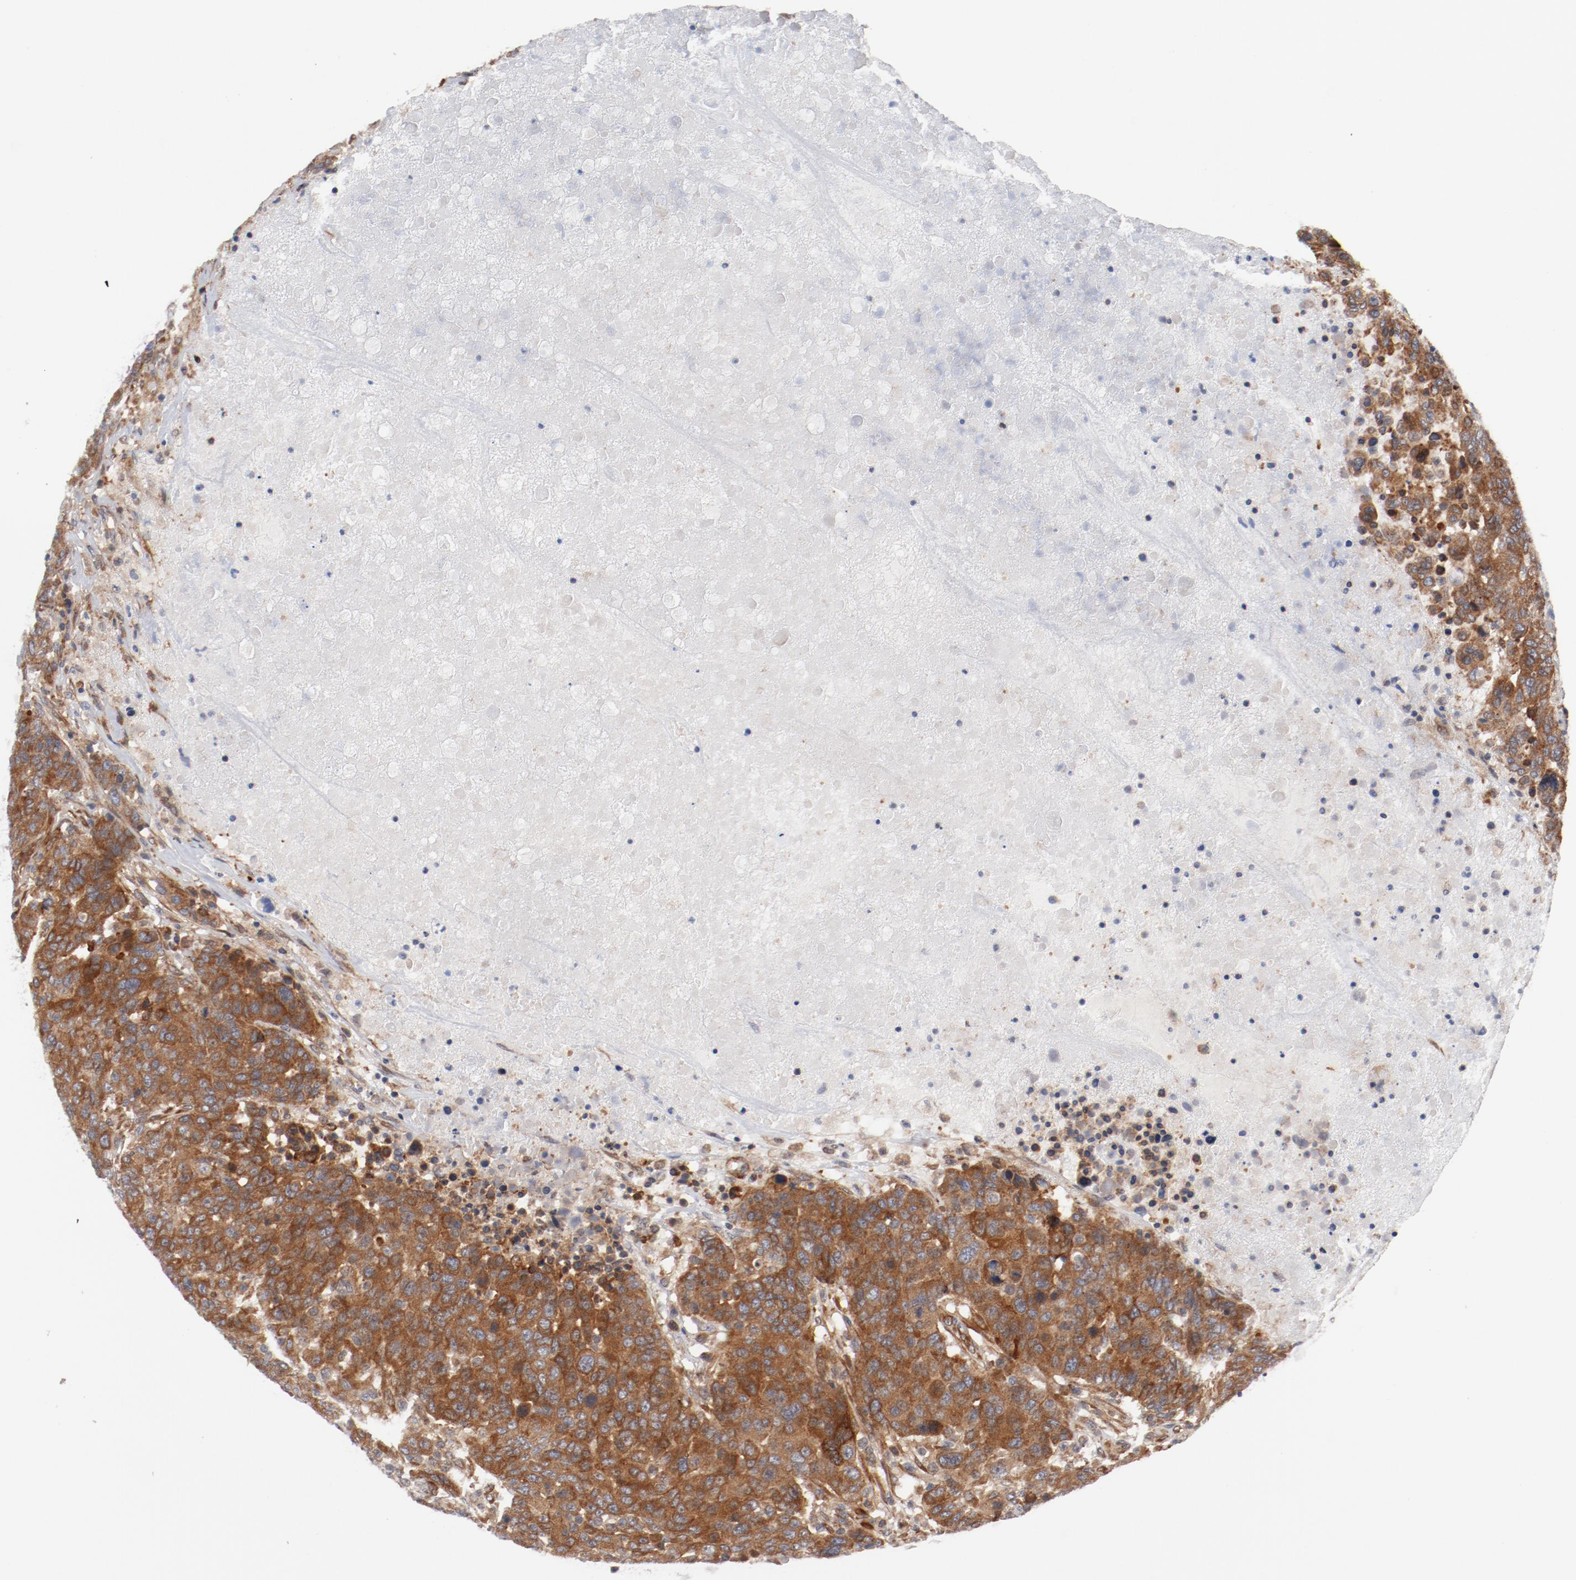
{"staining": {"intensity": "moderate", "quantity": ">75%", "location": "cytoplasmic/membranous"}, "tissue": "breast cancer", "cell_type": "Tumor cells", "image_type": "cancer", "snomed": [{"axis": "morphology", "description": "Duct carcinoma"}, {"axis": "topography", "description": "Breast"}], "caption": "Brown immunohistochemical staining in breast cancer (infiltrating ductal carcinoma) reveals moderate cytoplasmic/membranous positivity in about >75% of tumor cells.", "gene": "PITPNM2", "patient": {"sex": "female", "age": 37}}